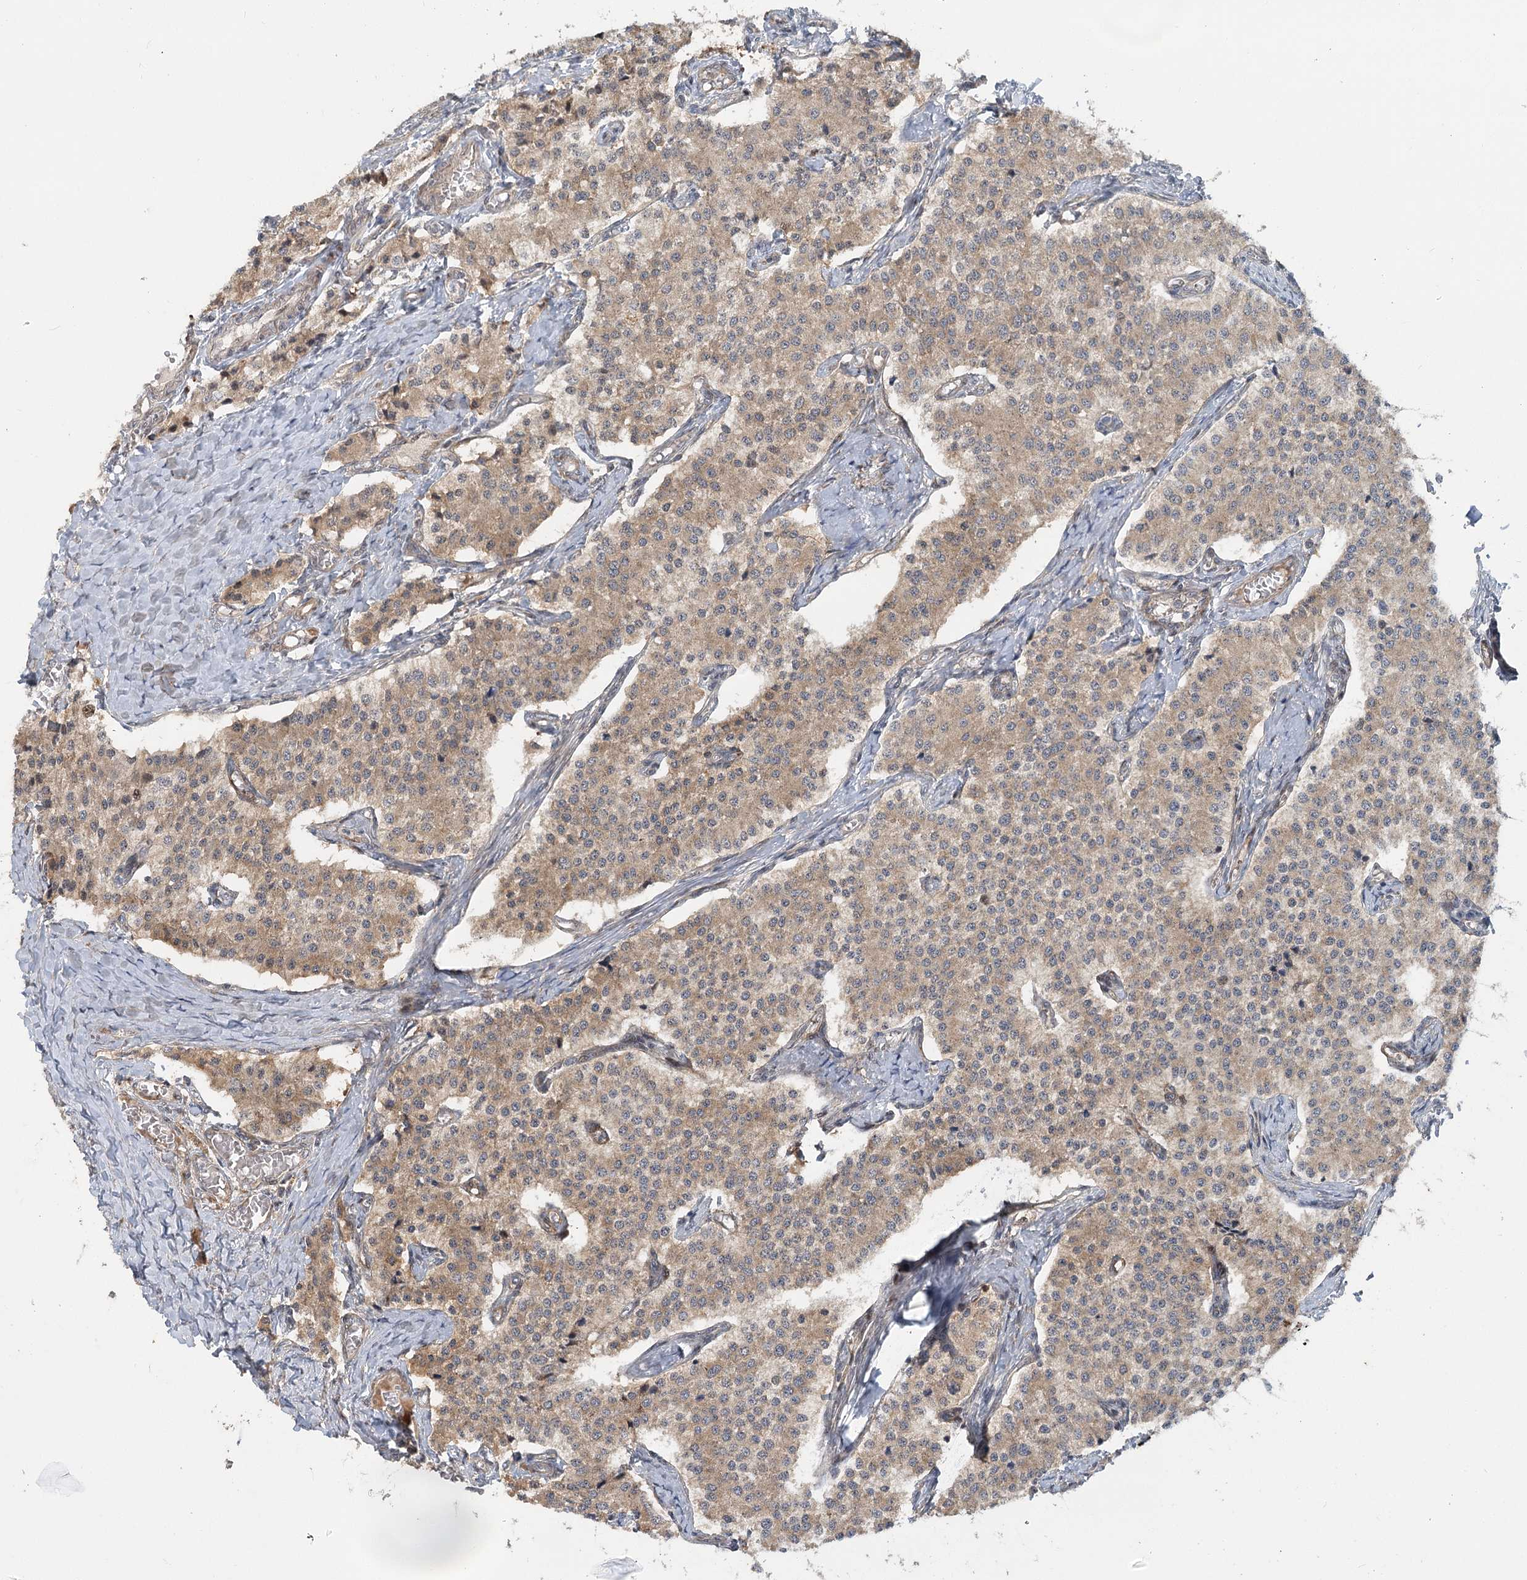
{"staining": {"intensity": "moderate", "quantity": "25%-75%", "location": "cytoplasmic/membranous"}, "tissue": "carcinoid", "cell_type": "Tumor cells", "image_type": "cancer", "snomed": [{"axis": "morphology", "description": "Carcinoid, malignant, NOS"}, {"axis": "topography", "description": "Colon"}], "caption": "Malignant carcinoid stained for a protein (brown) displays moderate cytoplasmic/membranous positive staining in approximately 25%-75% of tumor cells.", "gene": "PIK3C2A", "patient": {"sex": "female", "age": 52}}